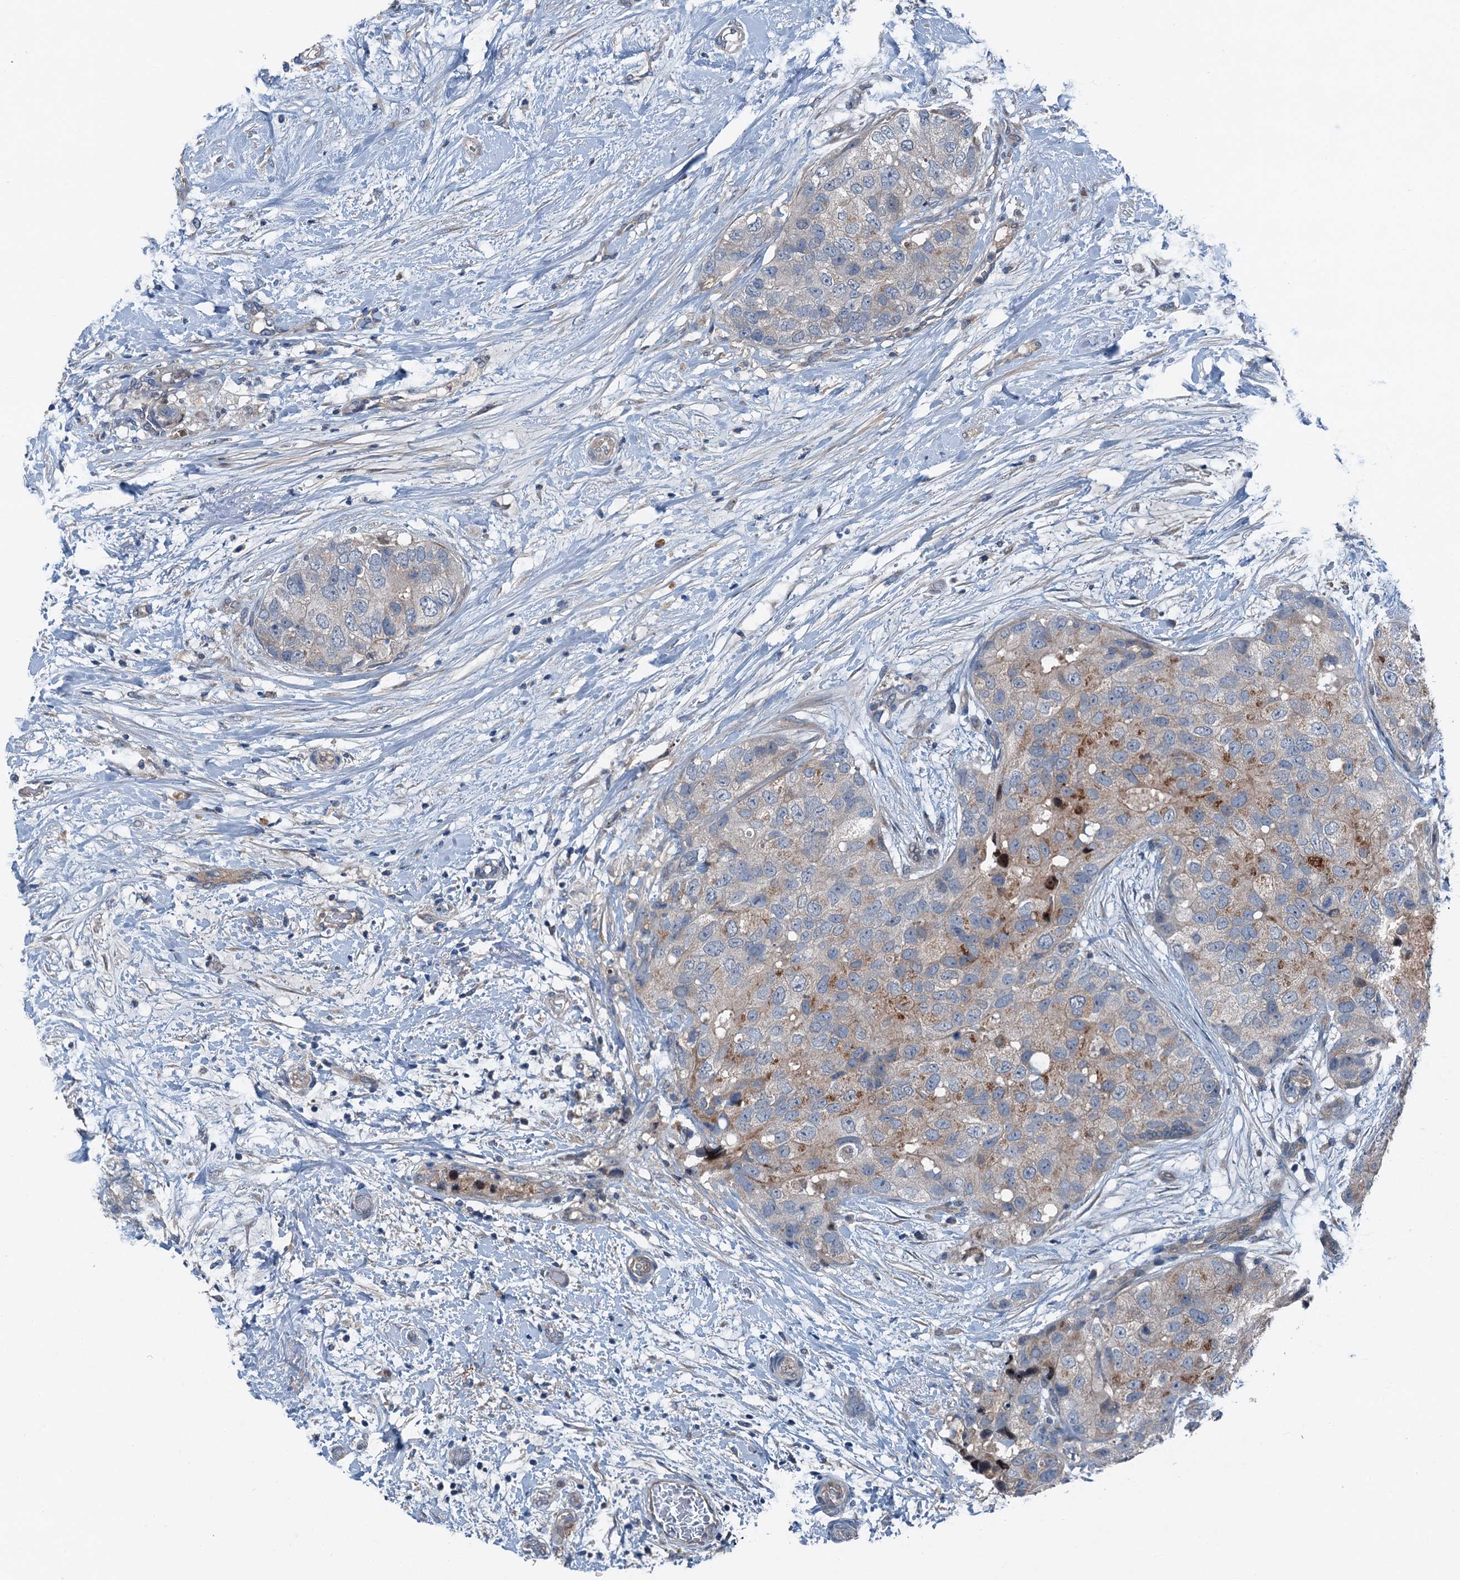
{"staining": {"intensity": "moderate", "quantity": "<25%", "location": "cytoplasmic/membranous"}, "tissue": "breast cancer", "cell_type": "Tumor cells", "image_type": "cancer", "snomed": [{"axis": "morphology", "description": "Duct carcinoma"}, {"axis": "topography", "description": "Breast"}], "caption": "An image of human breast cancer stained for a protein reveals moderate cytoplasmic/membranous brown staining in tumor cells.", "gene": "SLC2A10", "patient": {"sex": "female", "age": 62}}